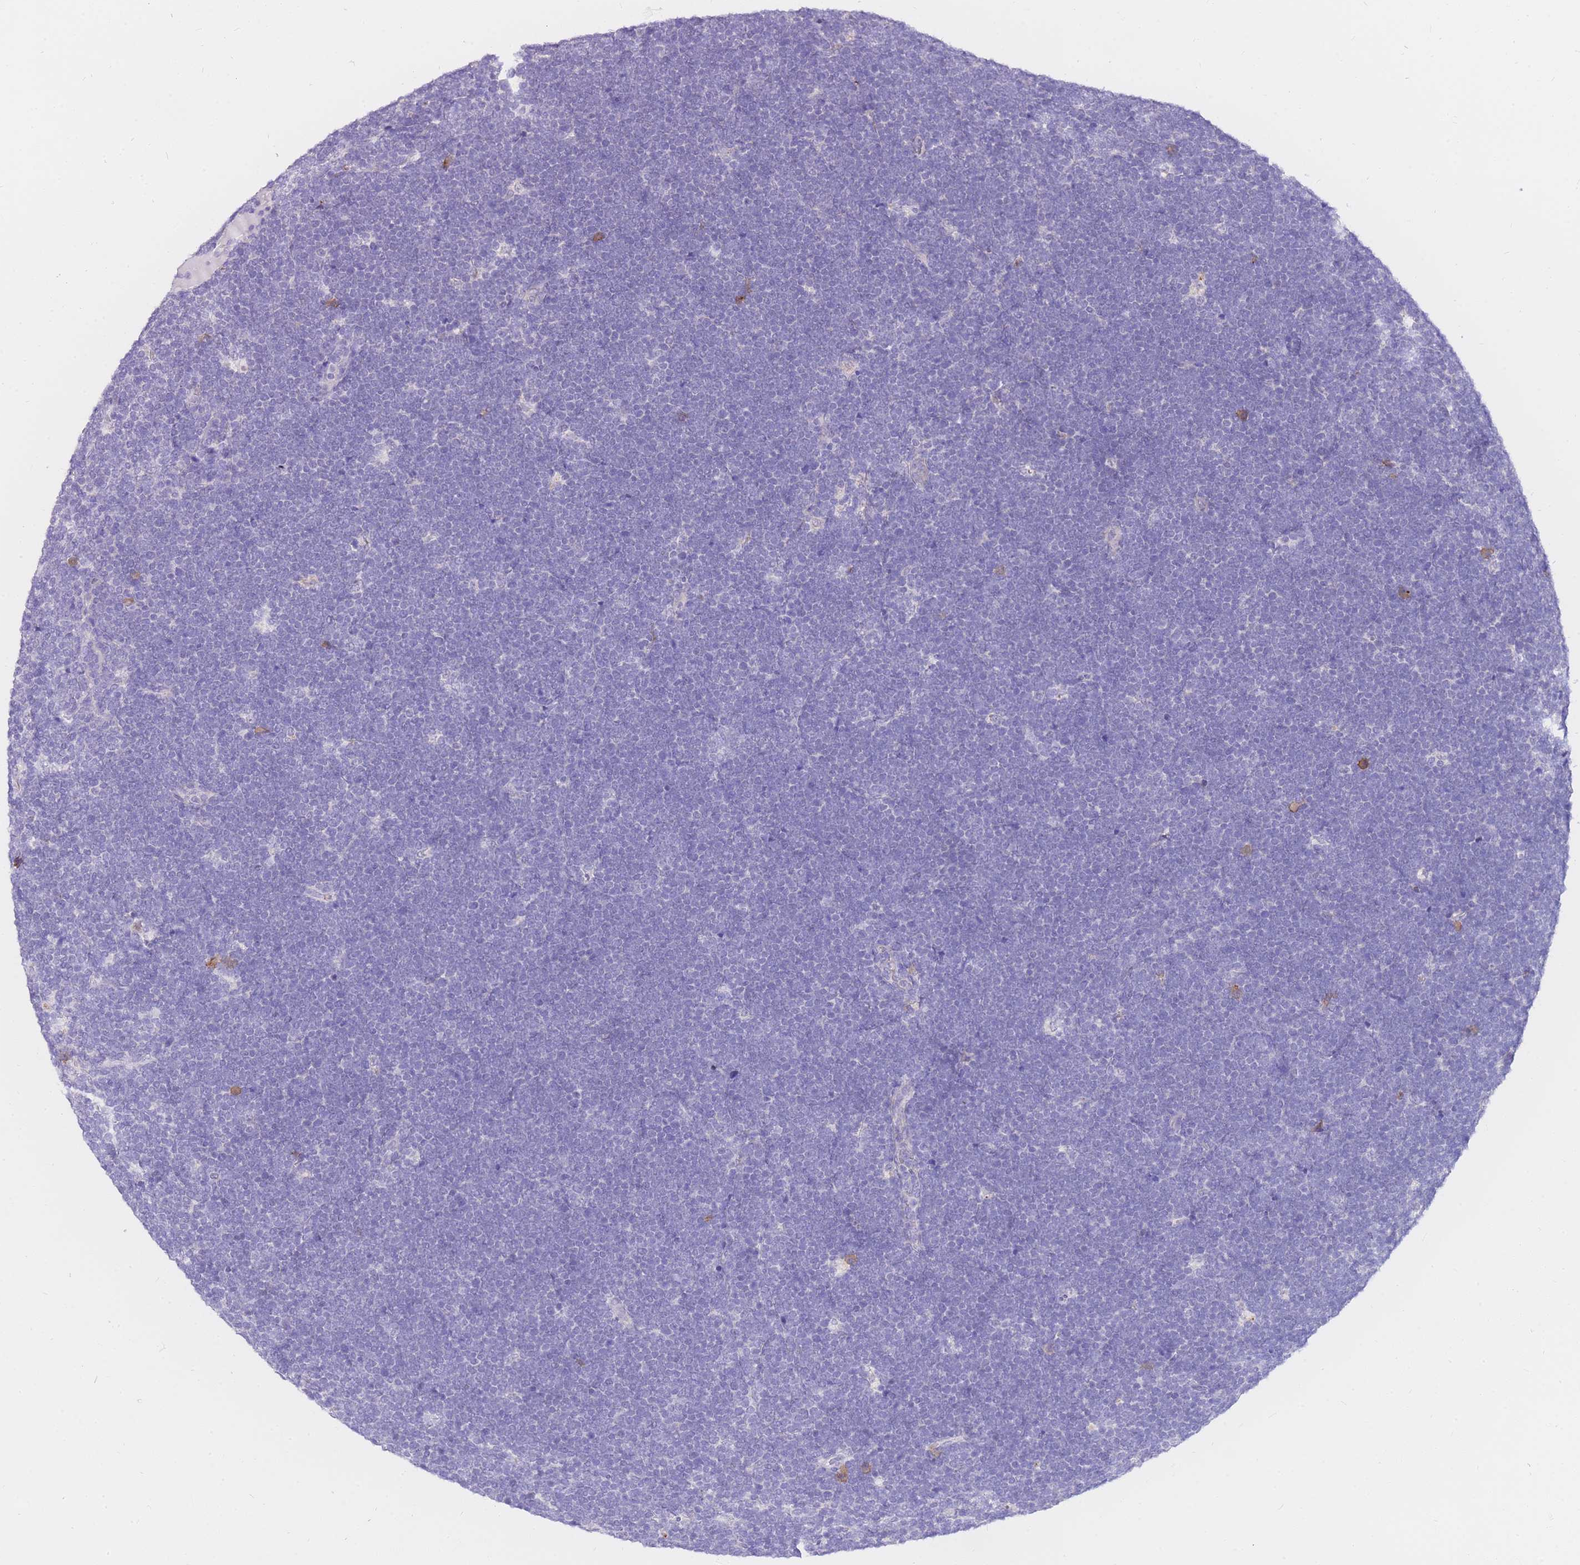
{"staining": {"intensity": "negative", "quantity": "none", "location": "none"}, "tissue": "lymphoma", "cell_type": "Tumor cells", "image_type": "cancer", "snomed": [{"axis": "morphology", "description": "Malignant lymphoma, non-Hodgkin's type, High grade"}, {"axis": "topography", "description": "Lymph node"}], "caption": "This image is of high-grade malignant lymphoma, non-Hodgkin's type stained with immunohistochemistry (IHC) to label a protein in brown with the nuclei are counter-stained blue. There is no expression in tumor cells.", "gene": "C2orf88", "patient": {"sex": "male", "age": 13}}